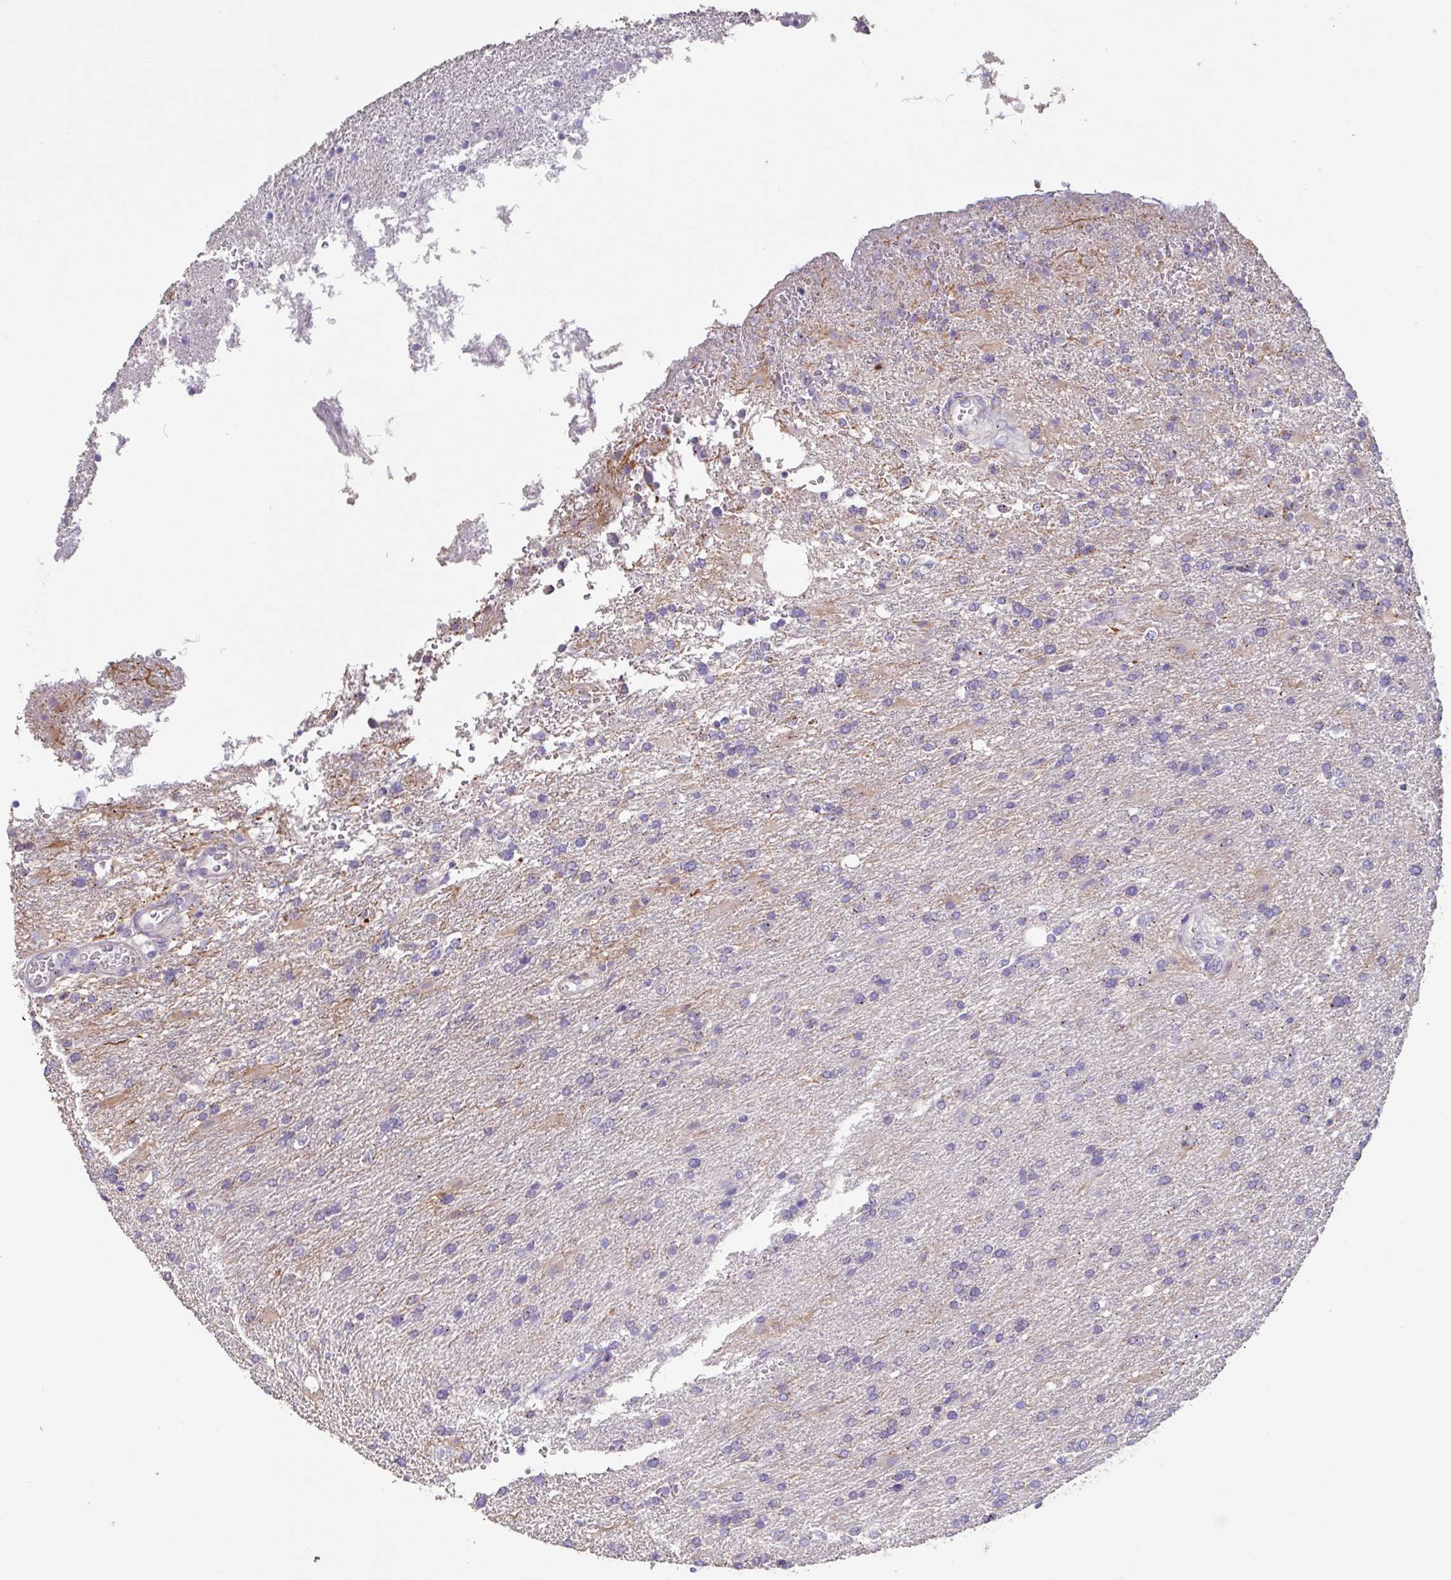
{"staining": {"intensity": "negative", "quantity": "none", "location": "none"}, "tissue": "glioma", "cell_type": "Tumor cells", "image_type": "cancer", "snomed": [{"axis": "morphology", "description": "Glioma, malignant, High grade"}, {"axis": "topography", "description": "Brain"}], "caption": "IHC of human malignant glioma (high-grade) demonstrates no positivity in tumor cells. (DAB immunohistochemistry (IHC), high magnification).", "gene": "CHMP5", "patient": {"sex": "male", "age": 56}}